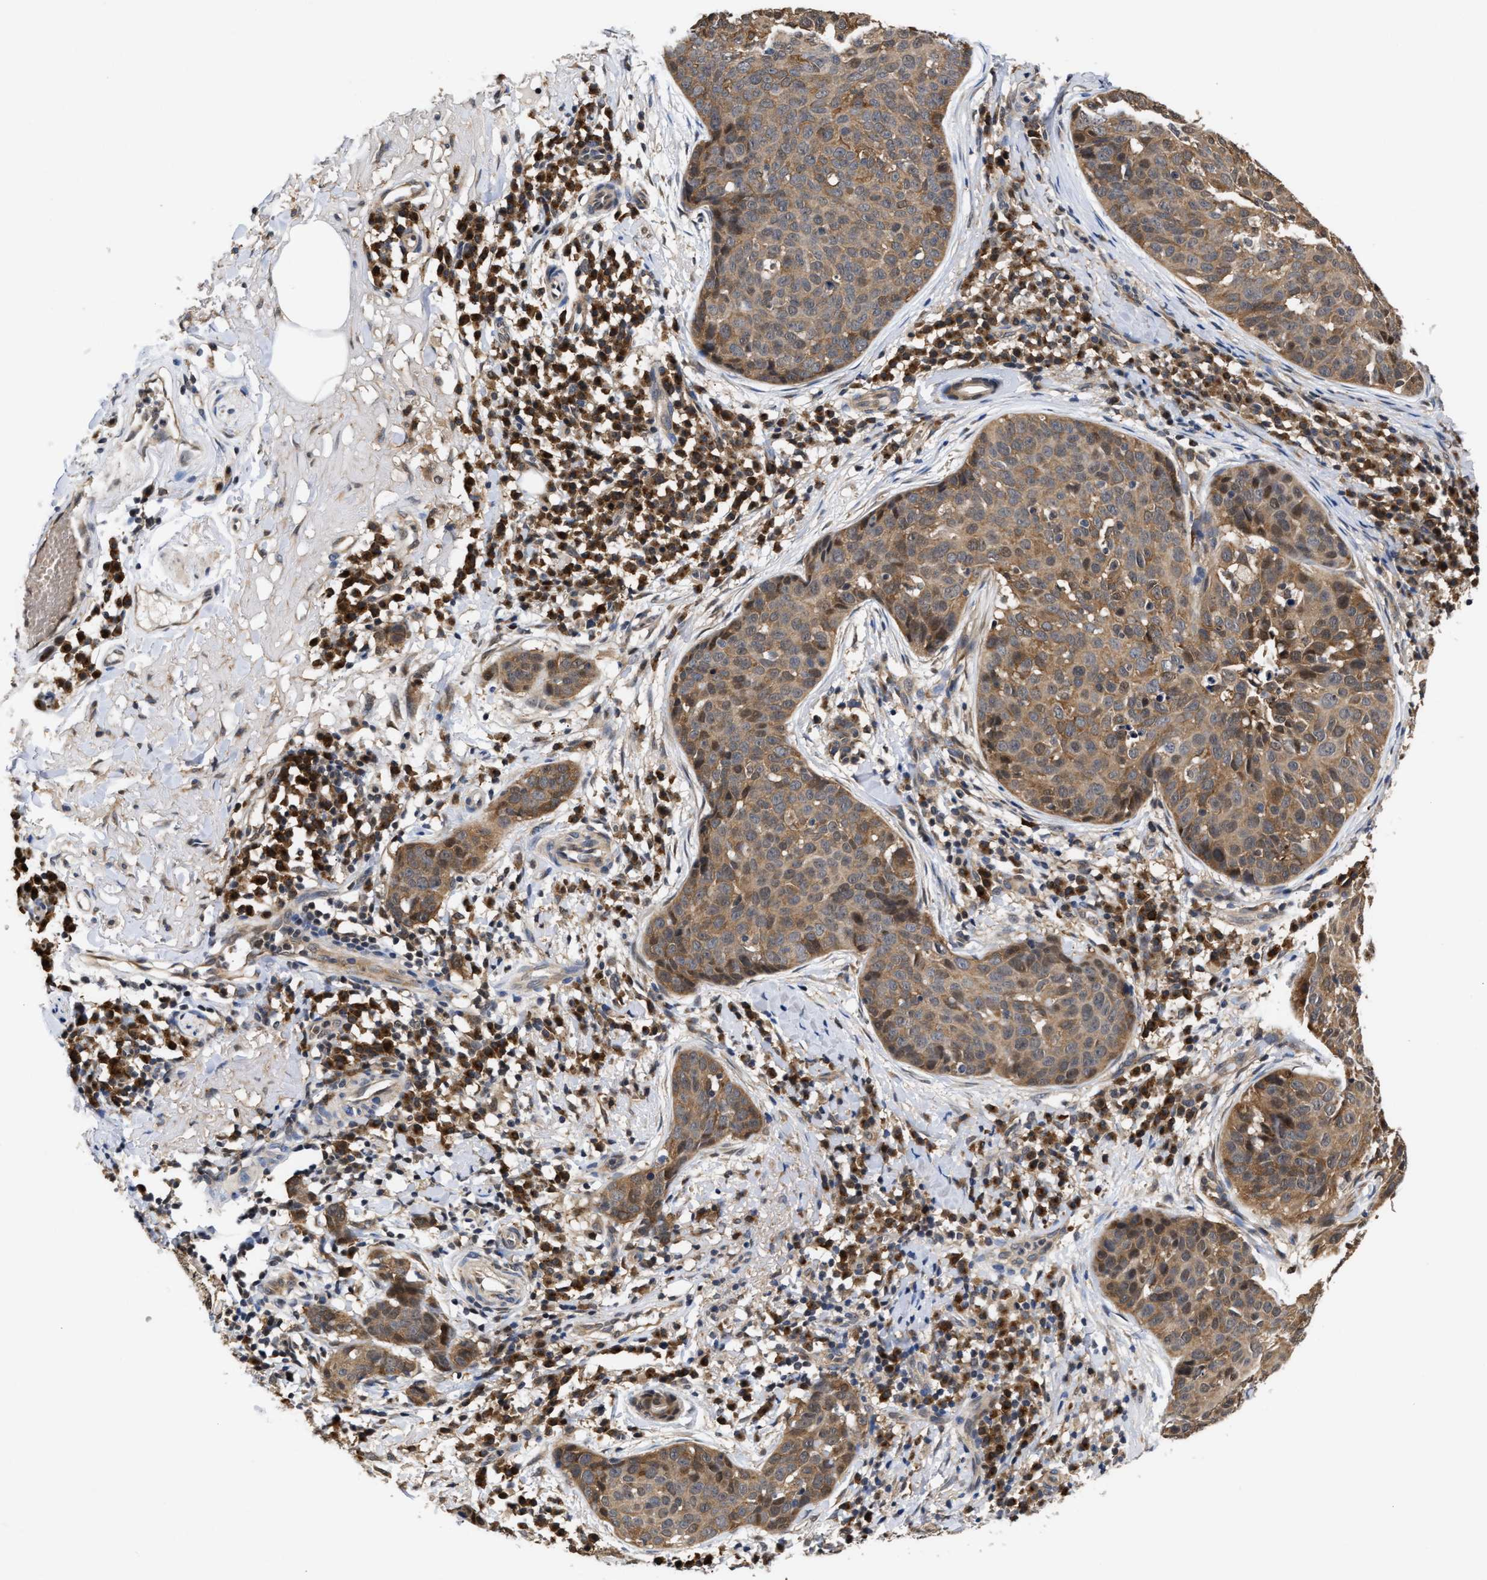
{"staining": {"intensity": "moderate", "quantity": ">75%", "location": "cytoplasmic/membranous"}, "tissue": "skin cancer", "cell_type": "Tumor cells", "image_type": "cancer", "snomed": [{"axis": "morphology", "description": "Squamous cell carcinoma in situ, NOS"}, {"axis": "morphology", "description": "Squamous cell carcinoma, NOS"}, {"axis": "topography", "description": "Skin"}], "caption": "Moderate cytoplasmic/membranous positivity is present in approximately >75% of tumor cells in skin cancer. (Stains: DAB (3,3'-diaminobenzidine) in brown, nuclei in blue, Microscopy: brightfield microscopy at high magnification).", "gene": "CLIP2", "patient": {"sex": "male", "age": 93}}